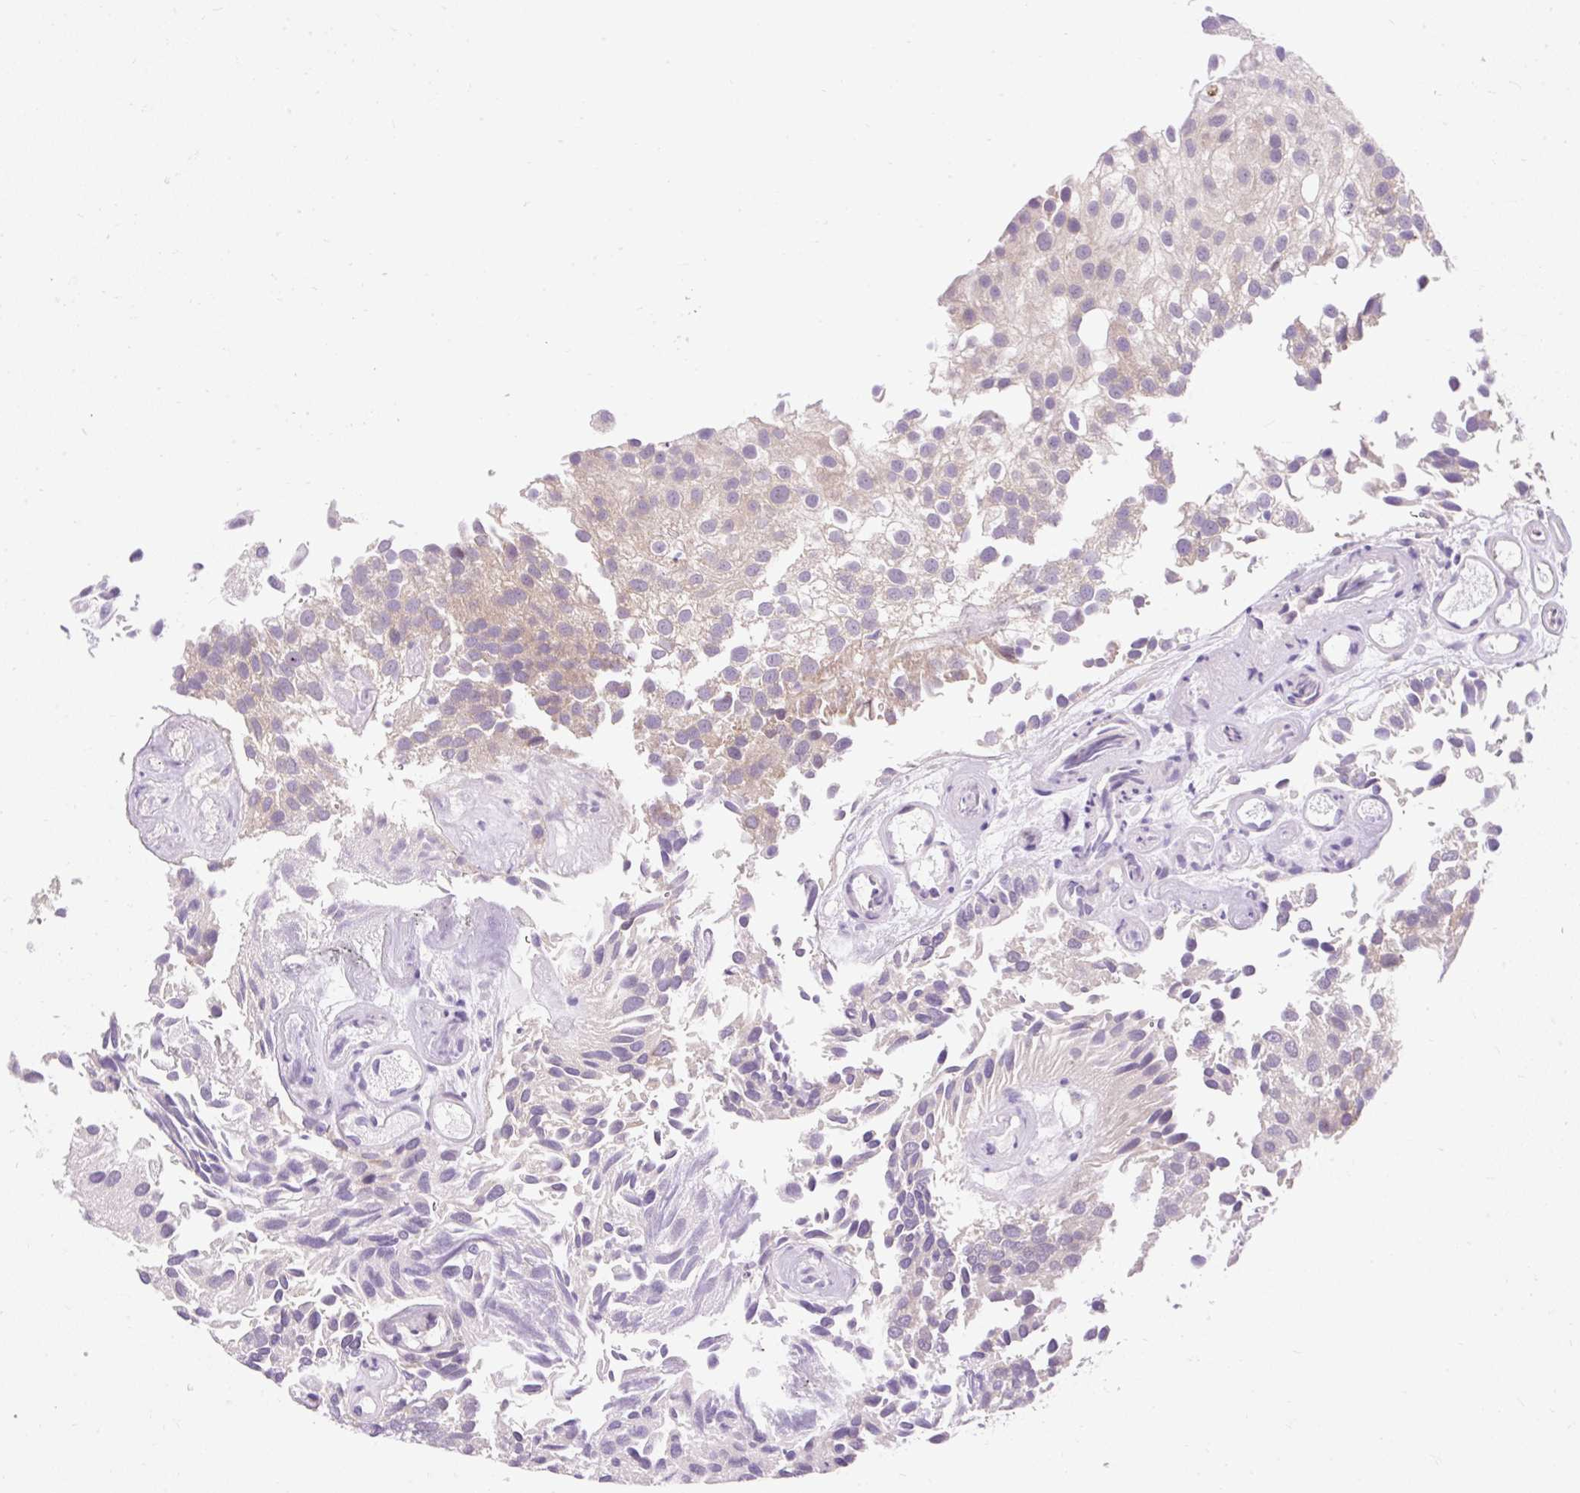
{"staining": {"intensity": "weak", "quantity": "<25%", "location": "cytoplasmic/membranous"}, "tissue": "urothelial cancer", "cell_type": "Tumor cells", "image_type": "cancer", "snomed": [{"axis": "morphology", "description": "Urothelial carcinoma, NOS"}, {"axis": "topography", "description": "Urinary bladder"}], "caption": "This histopathology image is of transitional cell carcinoma stained with IHC to label a protein in brown with the nuclei are counter-stained blue. There is no staining in tumor cells.", "gene": "GPR45", "patient": {"sex": "male", "age": 87}}